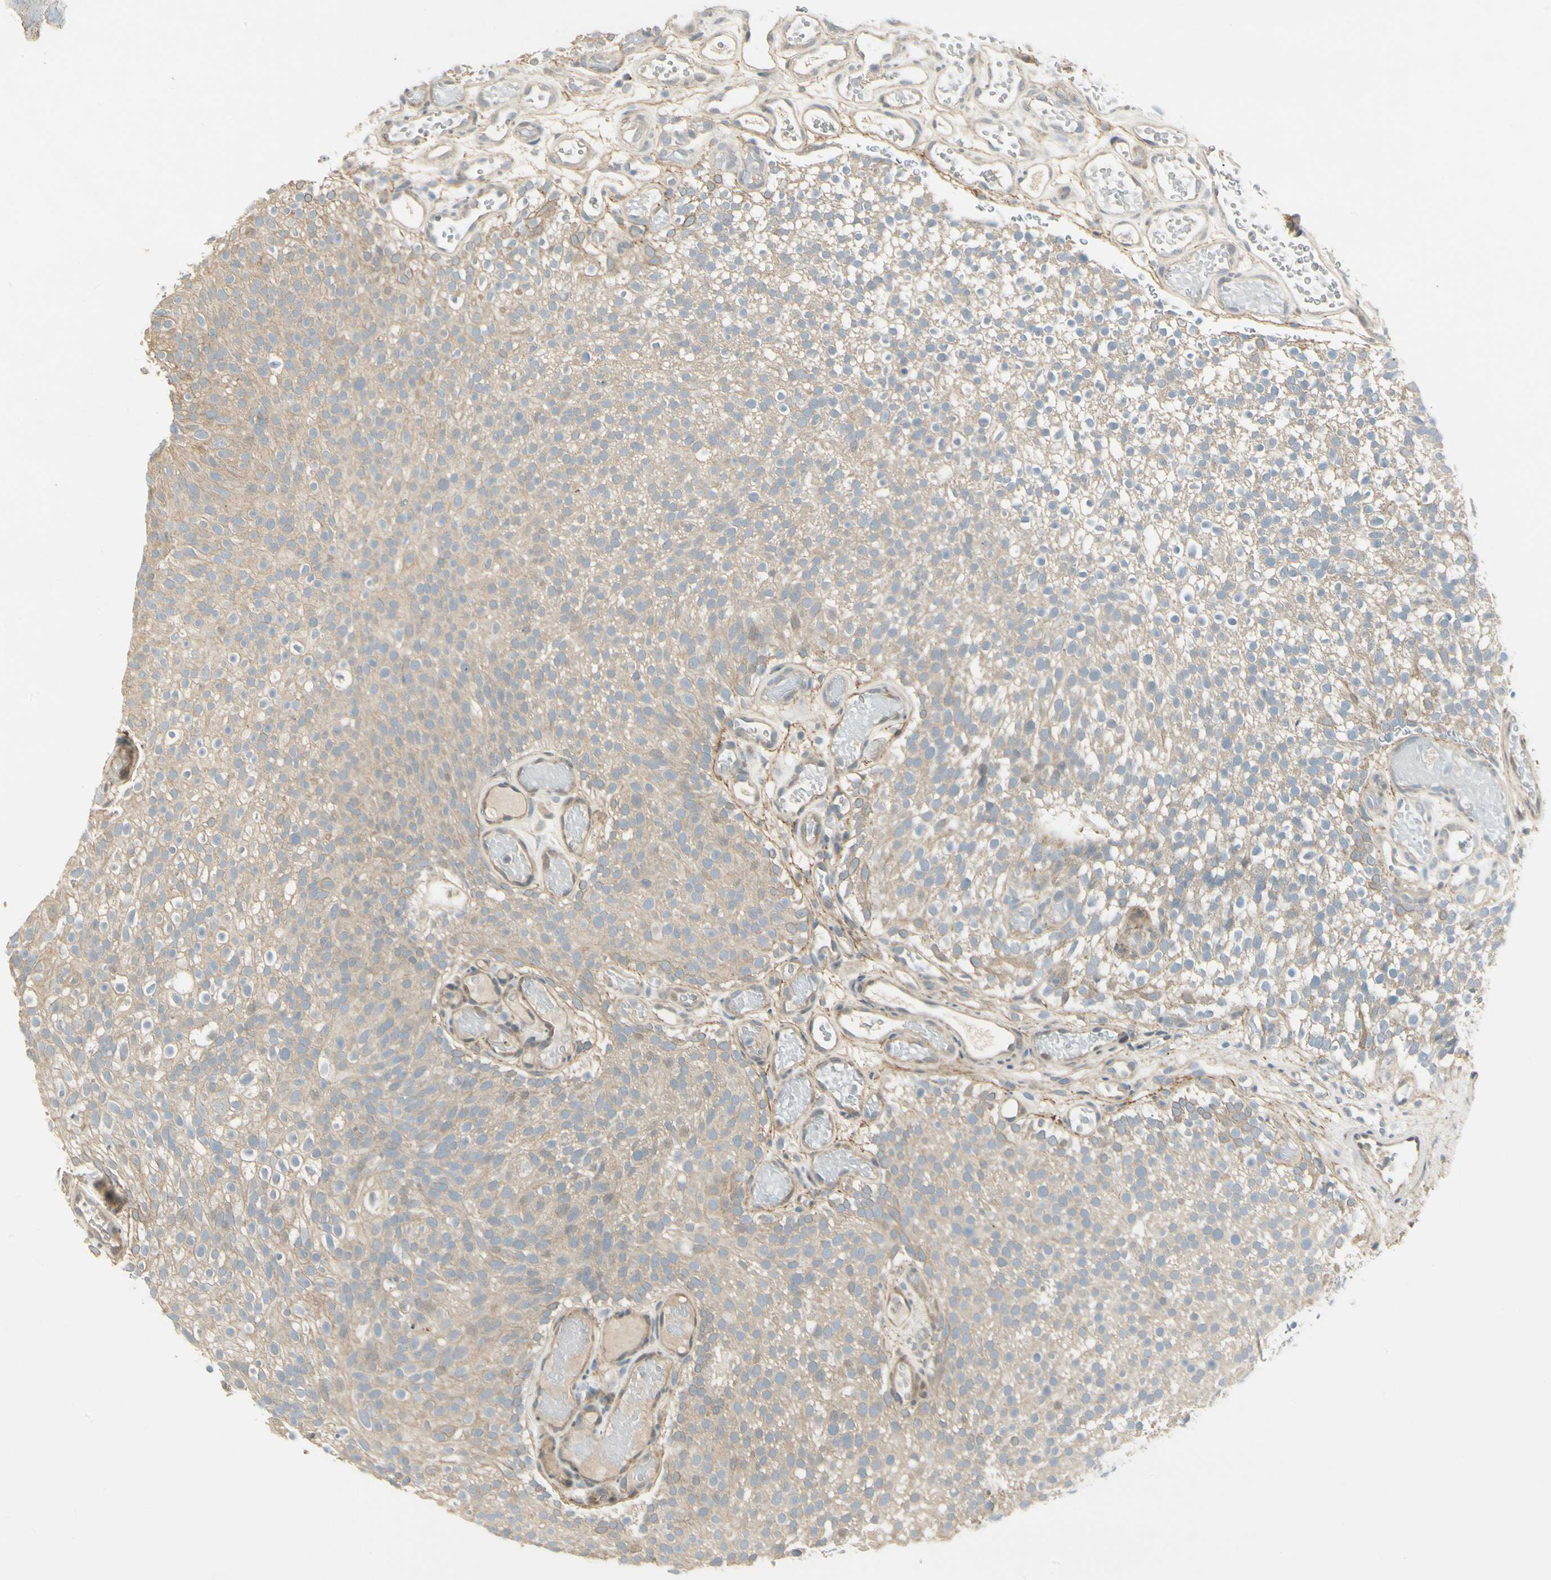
{"staining": {"intensity": "weak", "quantity": ">75%", "location": "cytoplasmic/membranous"}, "tissue": "urothelial cancer", "cell_type": "Tumor cells", "image_type": "cancer", "snomed": [{"axis": "morphology", "description": "Urothelial carcinoma, Low grade"}, {"axis": "topography", "description": "Urinary bladder"}], "caption": "Immunohistochemistry (IHC) staining of urothelial carcinoma (low-grade), which demonstrates low levels of weak cytoplasmic/membranous positivity in about >75% of tumor cells indicating weak cytoplasmic/membranous protein expression. The staining was performed using DAB (brown) for protein detection and nuclei were counterstained in hematoxylin (blue).", "gene": "EPHB3", "patient": {"sex": "male", "age": 78}}